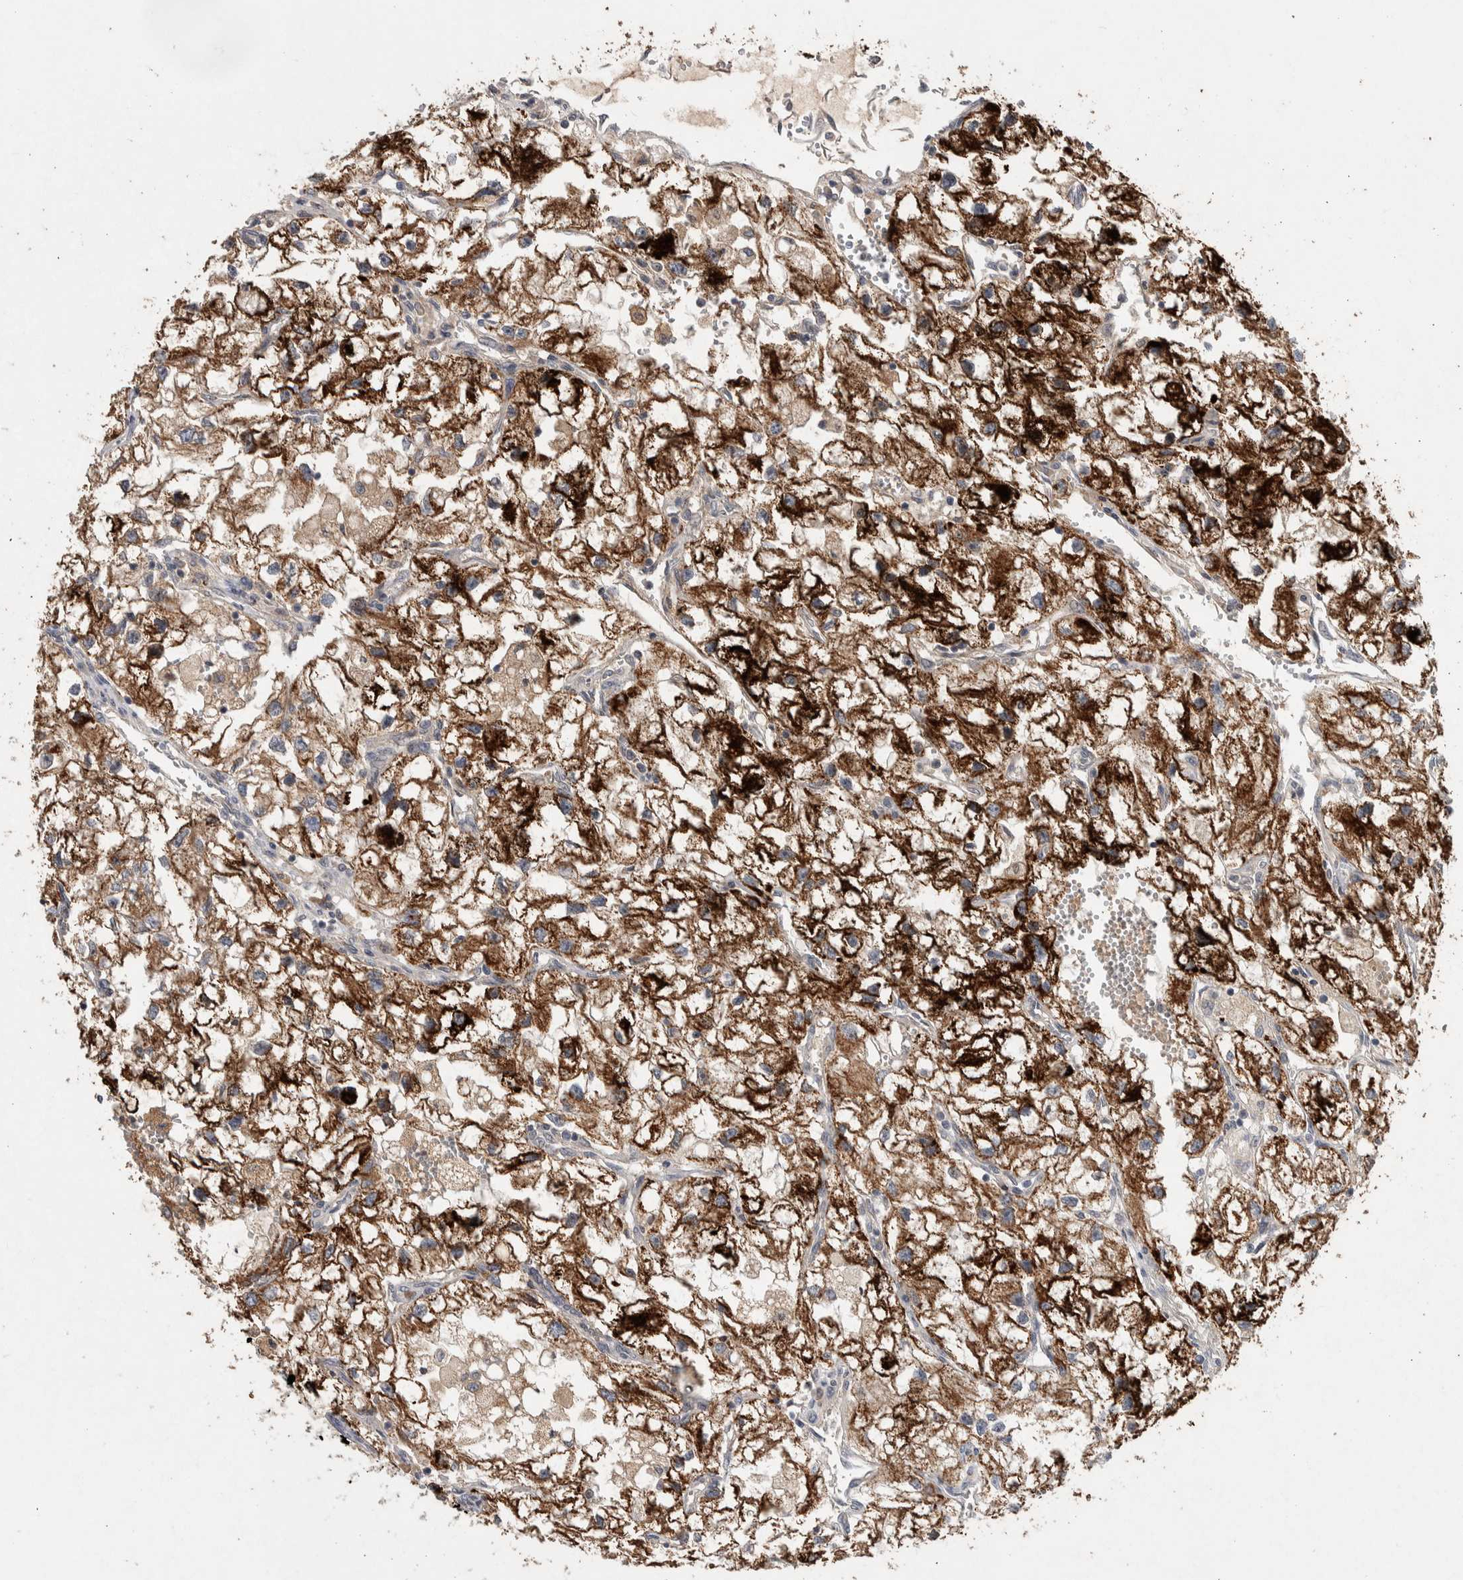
{"staining": {"intensity": "strong", "quantity": ">75%", "location": "cytoplasmic/membranous"}, "tissue": "renal cancer", "cell_type": "Tumor cells", "image_type": "cancer", "snomed": [{"axis": "morphology", "description": "Adenocarcinoma, NOS"}, {"axis": "topography", "description": "Kidney"}], "caption": "Adenocarcinoma (renal) tissue exhibits strong cytoplasmic/membranous positivity in about >75% of tumor cells (Brightfield microscopy of DAB IHC at high magnification).", "gene": "CHRM3", "patient": {"sex": "female", "age": 70}}